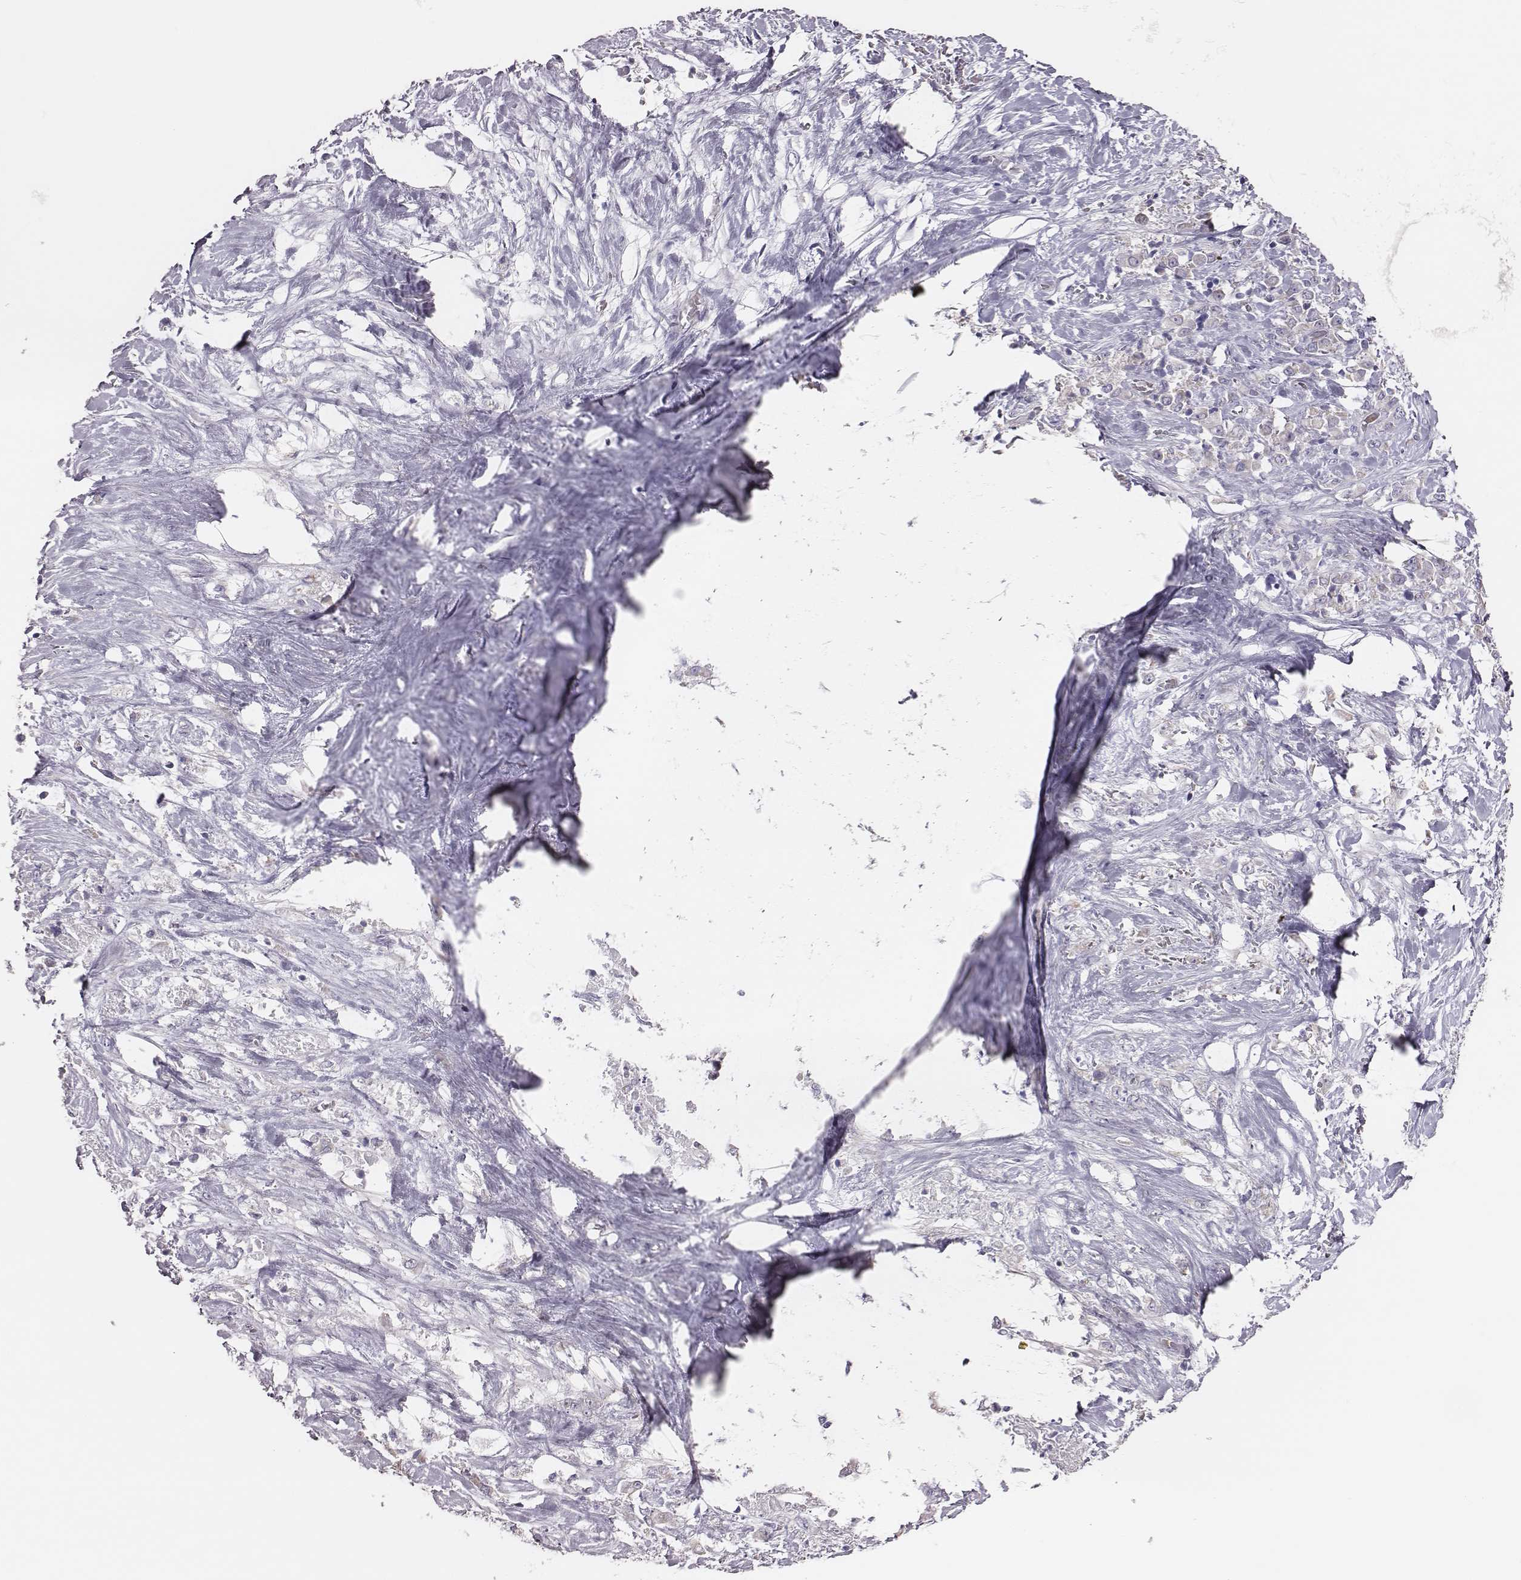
{"staining": {"intensity": "negative", "quantity": "none", "location": "none"}, "tissue": "stomach cancer", "cell_type": "Tumor cells", "image_type": "cancer", "snomed": [{"axis": "morphology", "description": "Adenocarcinoma, NOS"}, {"axis": "topography", "description": "Stomach"}], "caption": "This is an immunohistochemistry image of stomach cancer. There is no staining in tumor cells.", "gene": "SCML2", "patient": {"sex": "female", "age": 76}}